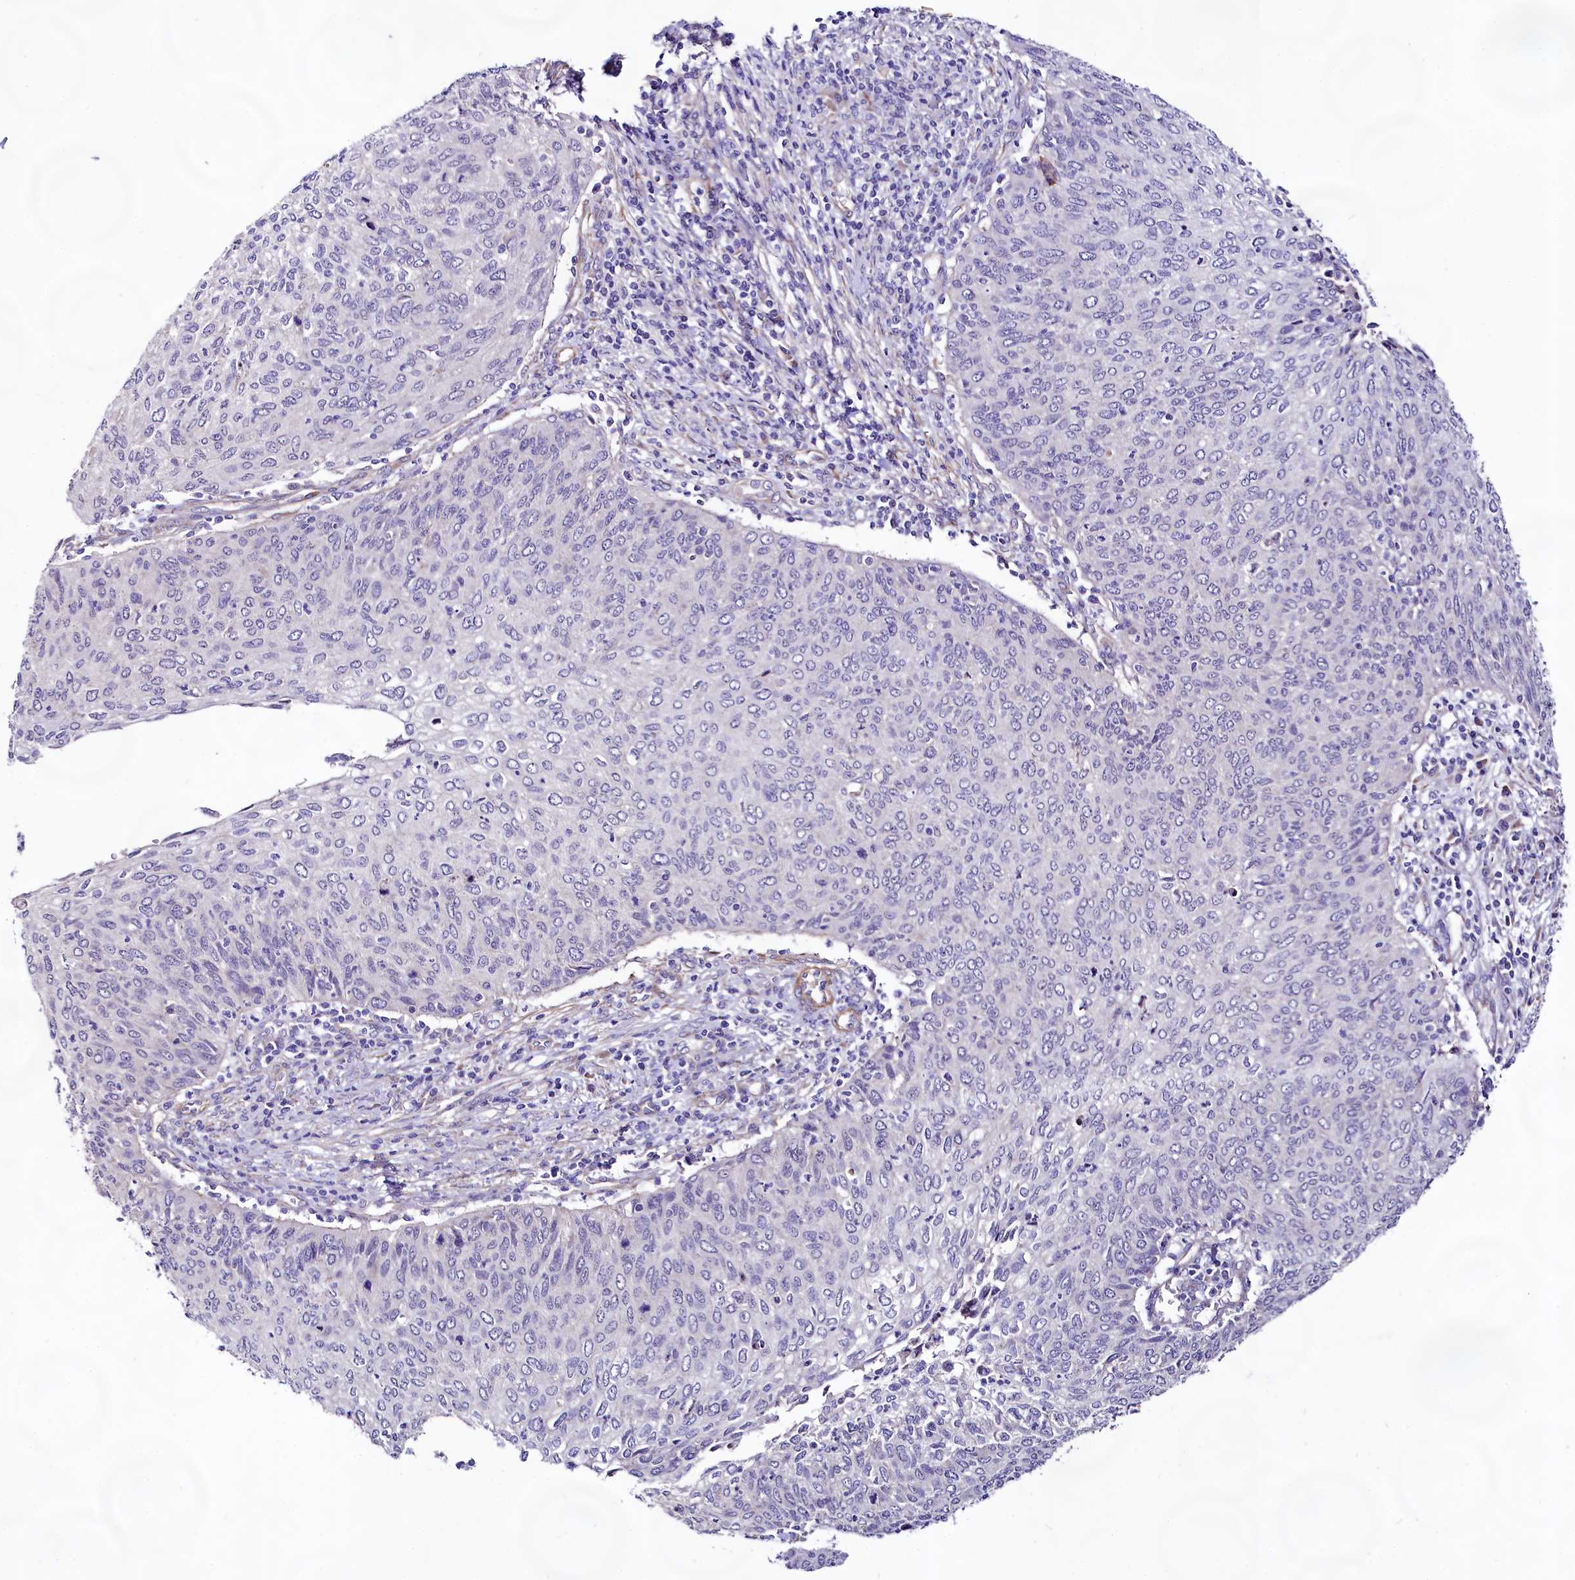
{"staining": {"intensity": "negative", "quantity": "none", "location": "none"}, "tissue": "cervical cancer", "cell_type": "Tumor cells", "image_type": "cancer", "snomed": [{"axis": "morphology", "description": "Squamous cell carcinoma, NOS"}, {"axis": "topography", "description": "Cervix"}], "caption": "DAB immunohistochemical staining of cervical cancer (squamous cell carcinoma) exhibits no significant staining in tumor cells. (DAB immunohistochemistry (IHC), high magnification).", "gene": "VPS11", "patient": {"sex": "female", "age": 38}}